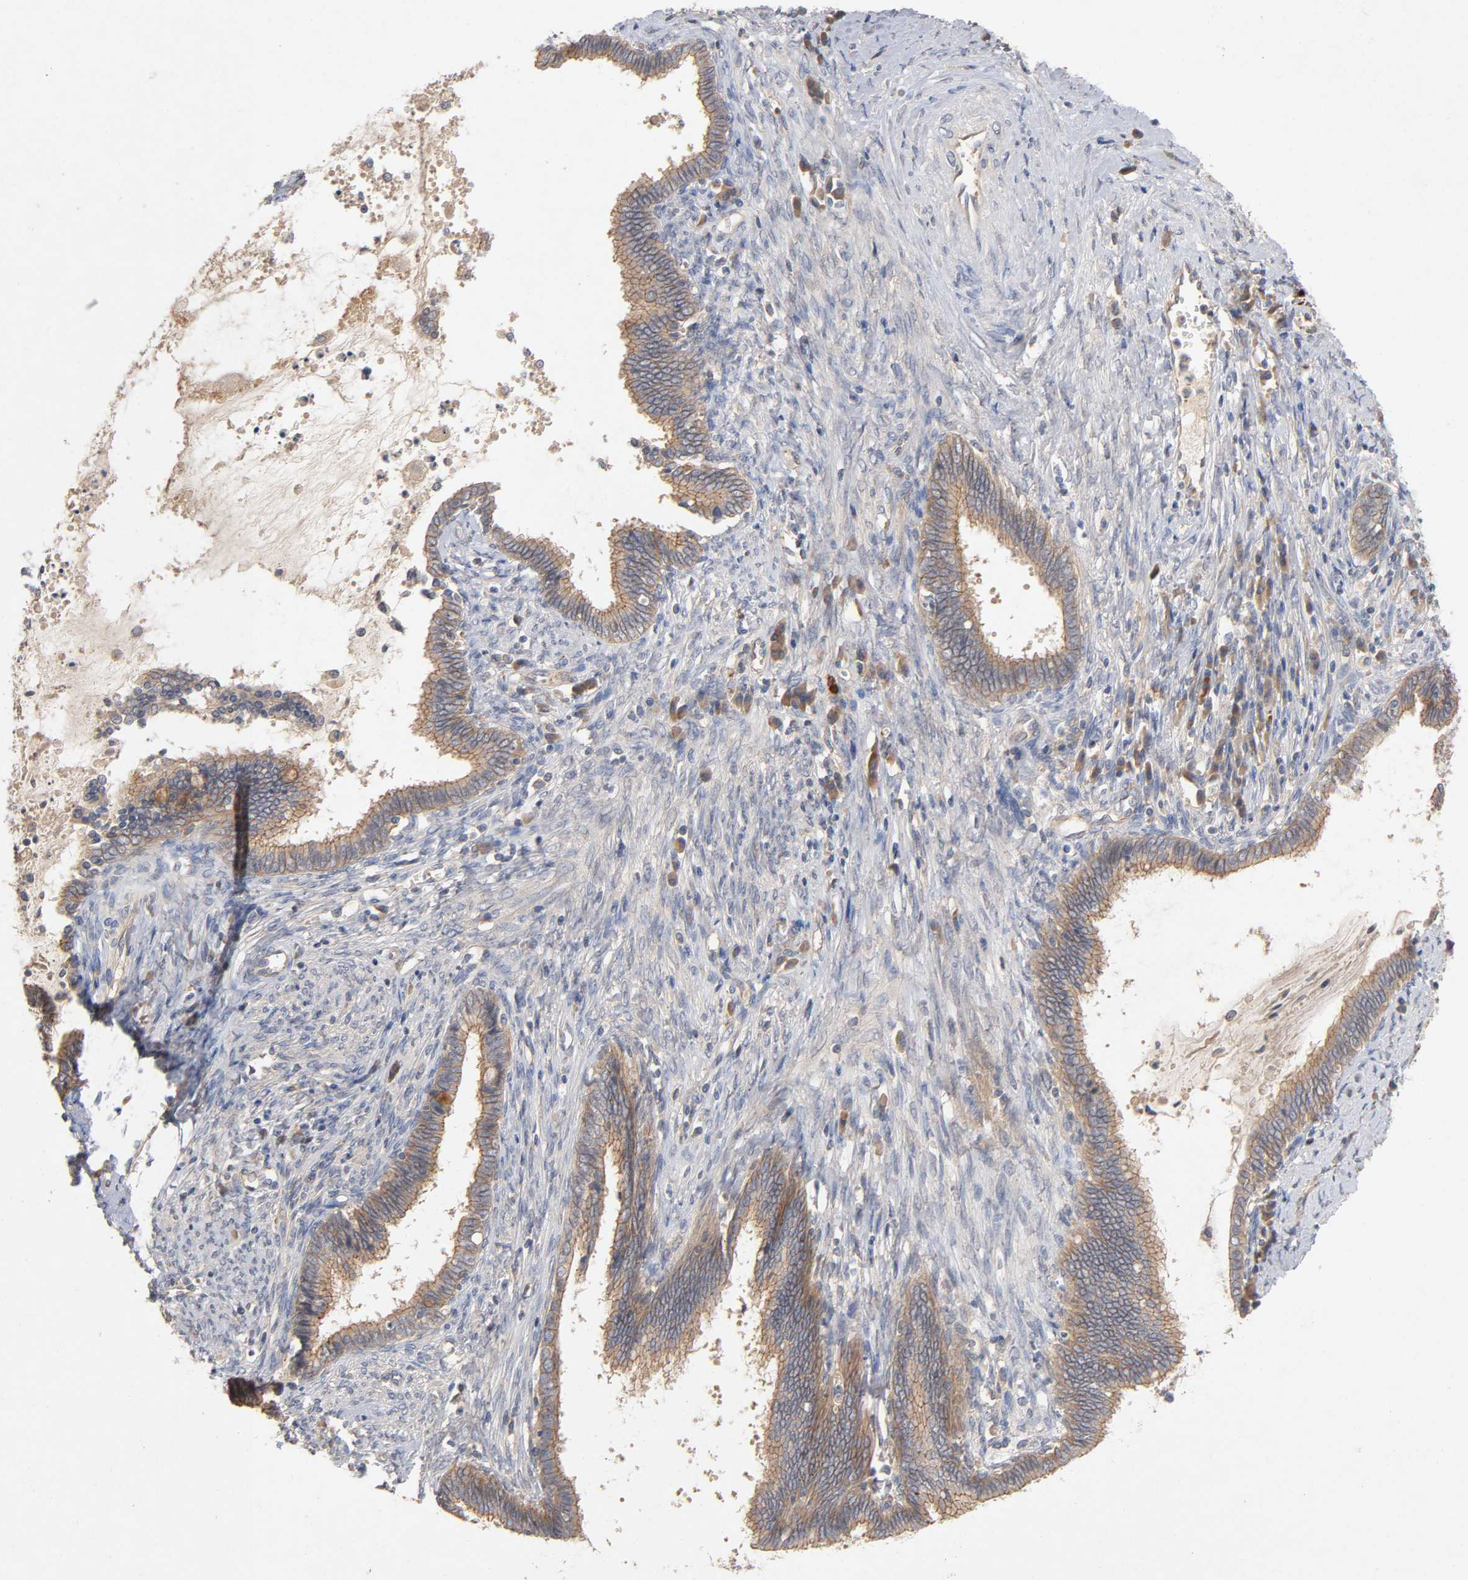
{"staining": {"intensity": "moderate", "quantity": ">75%", "location": "cytoplasmic/membranous"}, "tissue": "cervical cancer", "cell_type": "Tumor cells", "image_type": "cancer", "snomed": [{"axis": "morphology", "description": "Adenocarcinoma, NOS"}, {"axis": "topography", "description": "Cervix"}], "caption": "Human adenocarcinoma (cervical) stained for a protein (brown) displays moderate cytoplasmic/membranous positive staining in about >75% of tumor cells.", "gene": "PDZD11", "patient": {"sex": "female", "age": 44}}